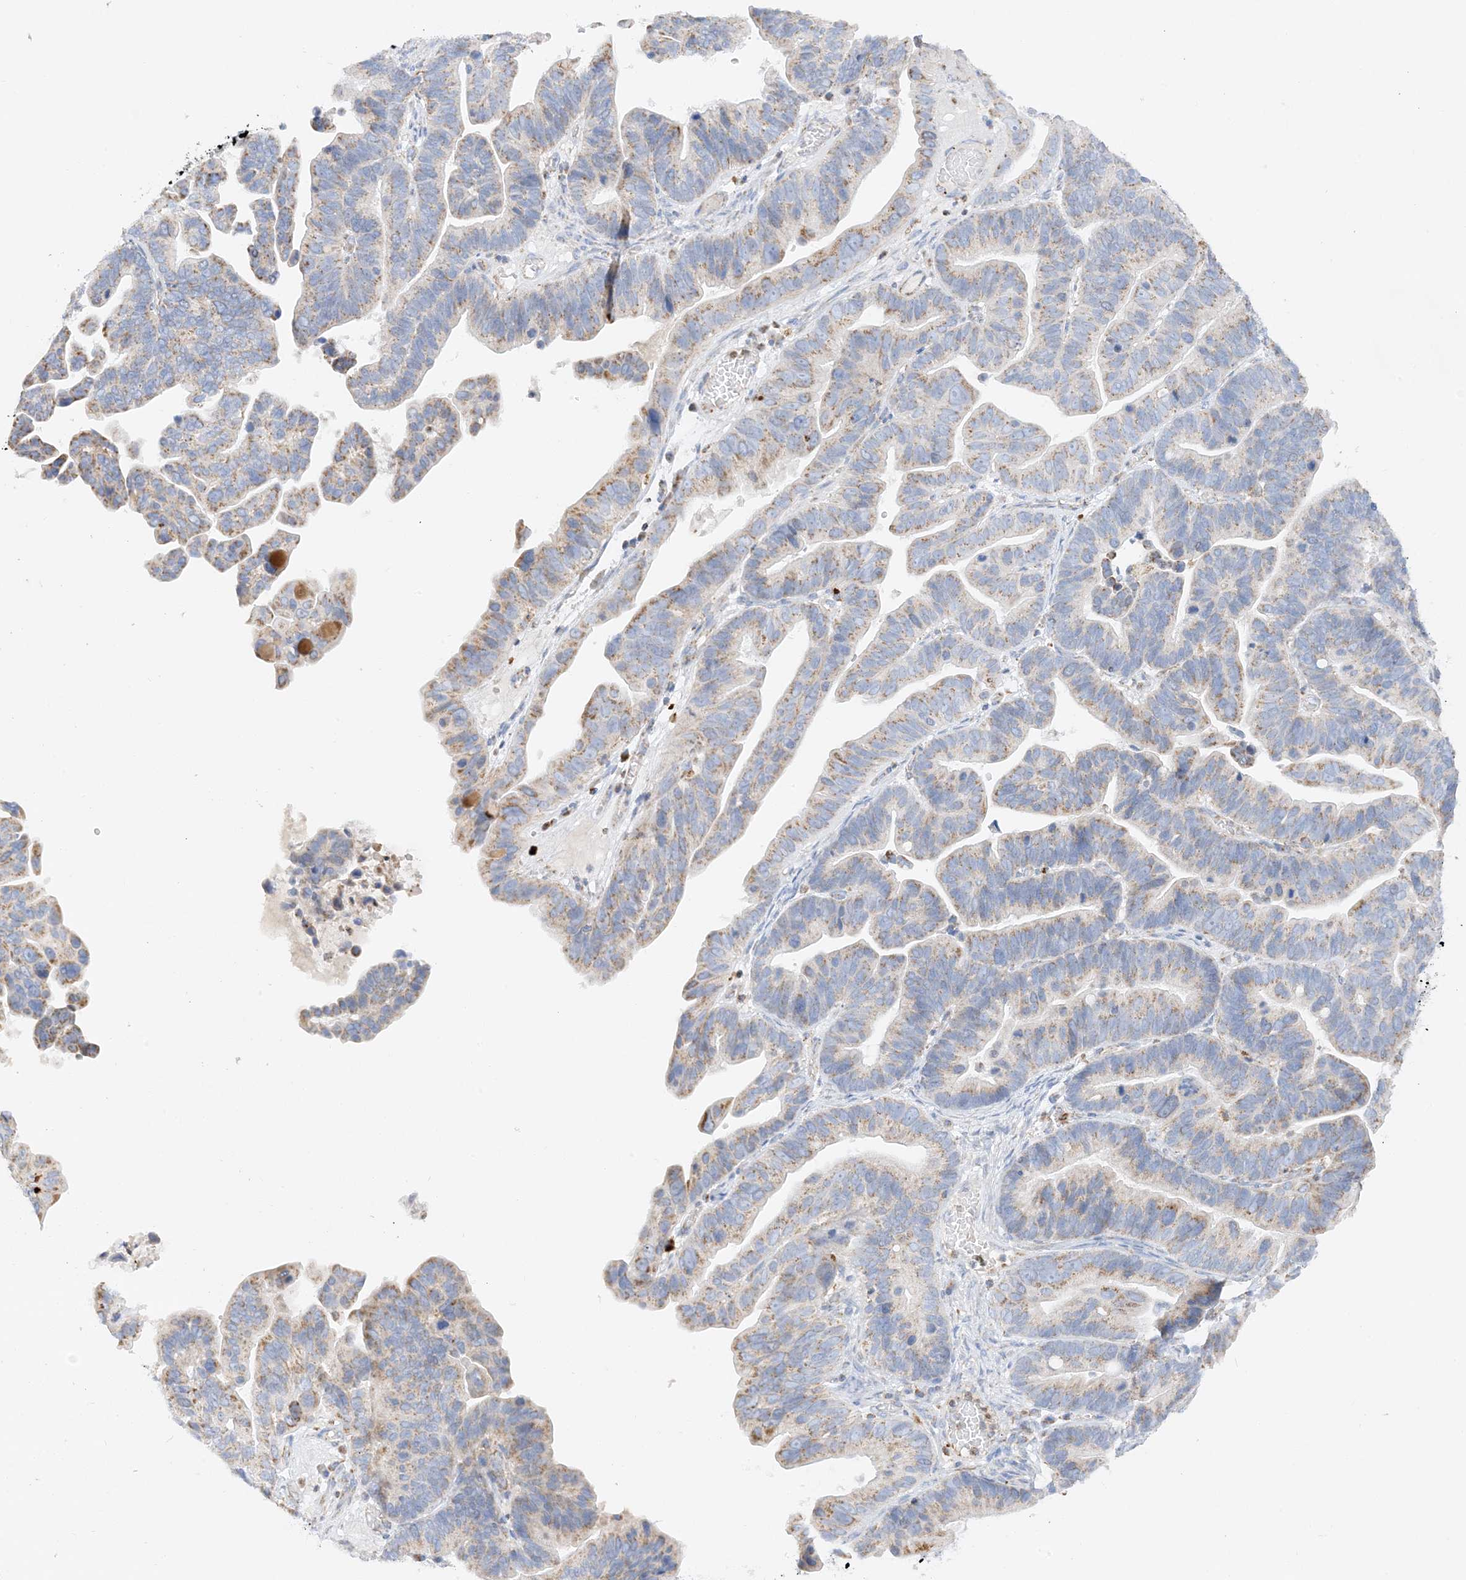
{"staining": {"intensity": "moderate", "quantity": ">75%", "location": "cytoplasmic/membranous"}, "tissue": "ovarian cancer", "cell_type": "Tumor cells", "image_type": "cancer", "snomed": [{"axis": "morphology", "description": "Cystadenocarcinoma, serous, NOS"}, {"axis": "topography", "description": "Ovary"}], "caption": "Protein expression by IHC reveals moderate cytoplasmic/membranous staining in approximately >75% of tumor cells in ovarian serous cystadenocarcinoma.", "gene": "CAPN13", "patient": {"sex": "female", "age": 56}}